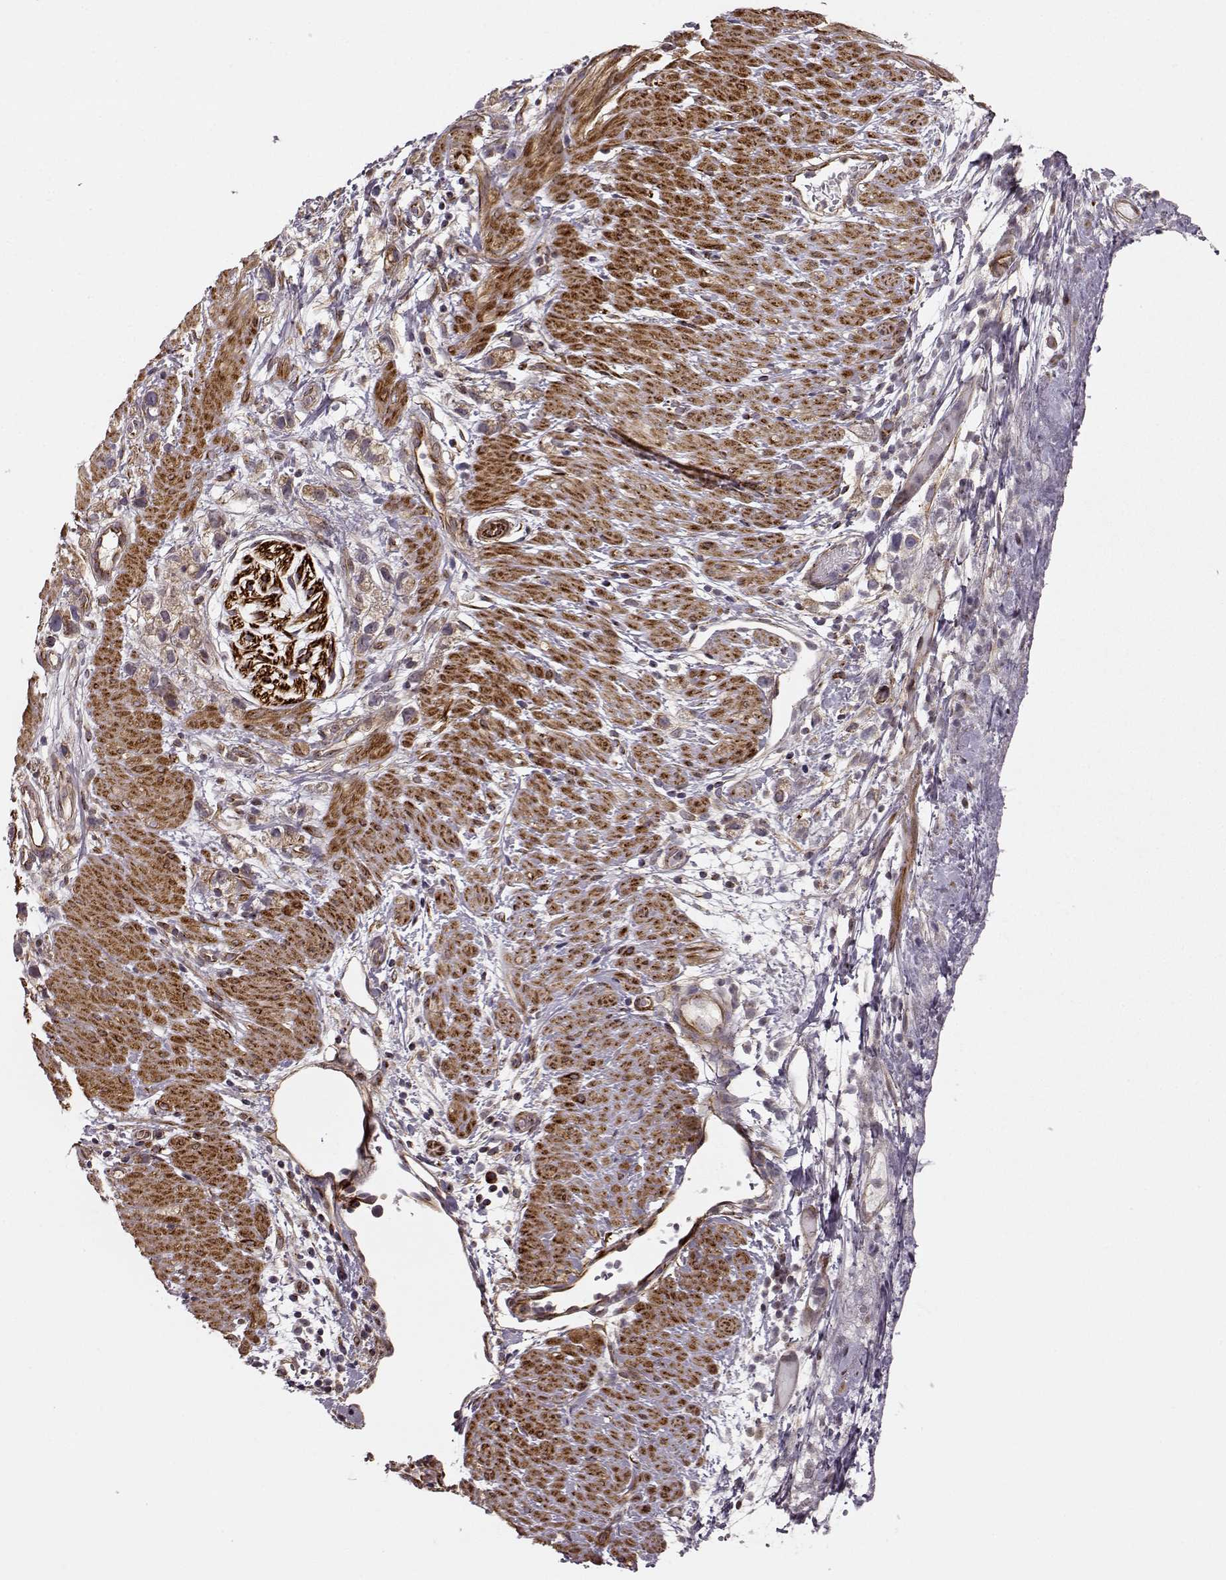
{"staining": {"intensity": "weak", "quantity": "25%-75%", "location": "cytoplasmic/membranous"}, "tissue": "stomach cancer", "cell_type": "Tumor cells", "image_type": "cancer", "snomed": [{"axis": "morphology", "description": "Adenocarcinoma, NOS"}, {"axis": "topography", "description": "Stomach"}], "caption": "Immunohistochemical staining of human adenocarcinoma (stomach) demonstrates low levels of weak cytoplasmic/membranous protein expression in approximately 25%-75% of tumor cells.", "gene": "MTR", "patient": {"sex": "female", "age": 59}}